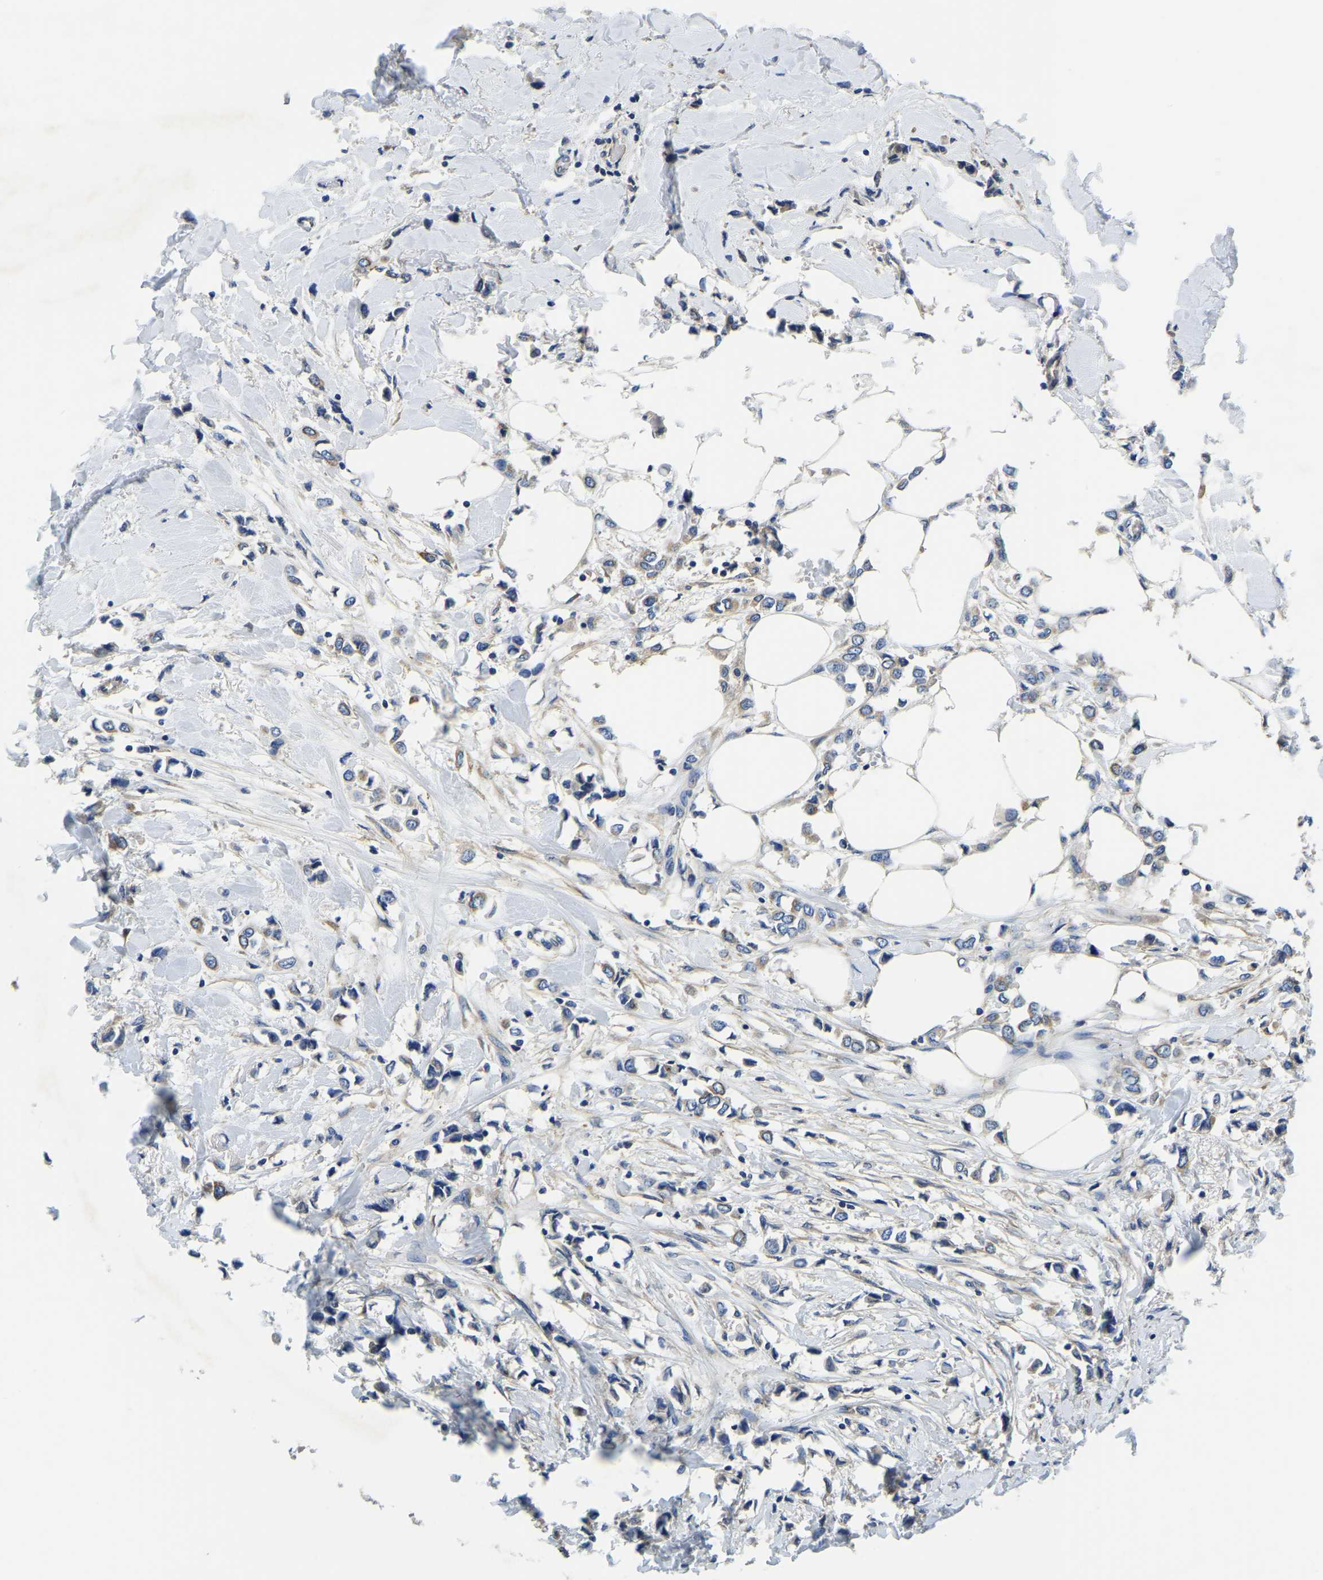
{"staining": {"intensity": "weak", "quantity": ">75%", "location": "cytoplasmic/membranous"}, "tissue": "breast cancer", "cell_type": "Tumor cells", "image_type": "cancer", "snomed": [{"axis": "morphology", "description": "Lobular carcinoma"}, {"axis": "topography", "description": "Breast"}], "caption": "Immunohistochemical staining of human breast cancer (lobular carcinoma) shows low levels of weak cytoplasmic/membranous protein positivity in approximately >75% of tumor cells.", "gene": "STAT2", "patient": {"sex": "female", "age": 51}}